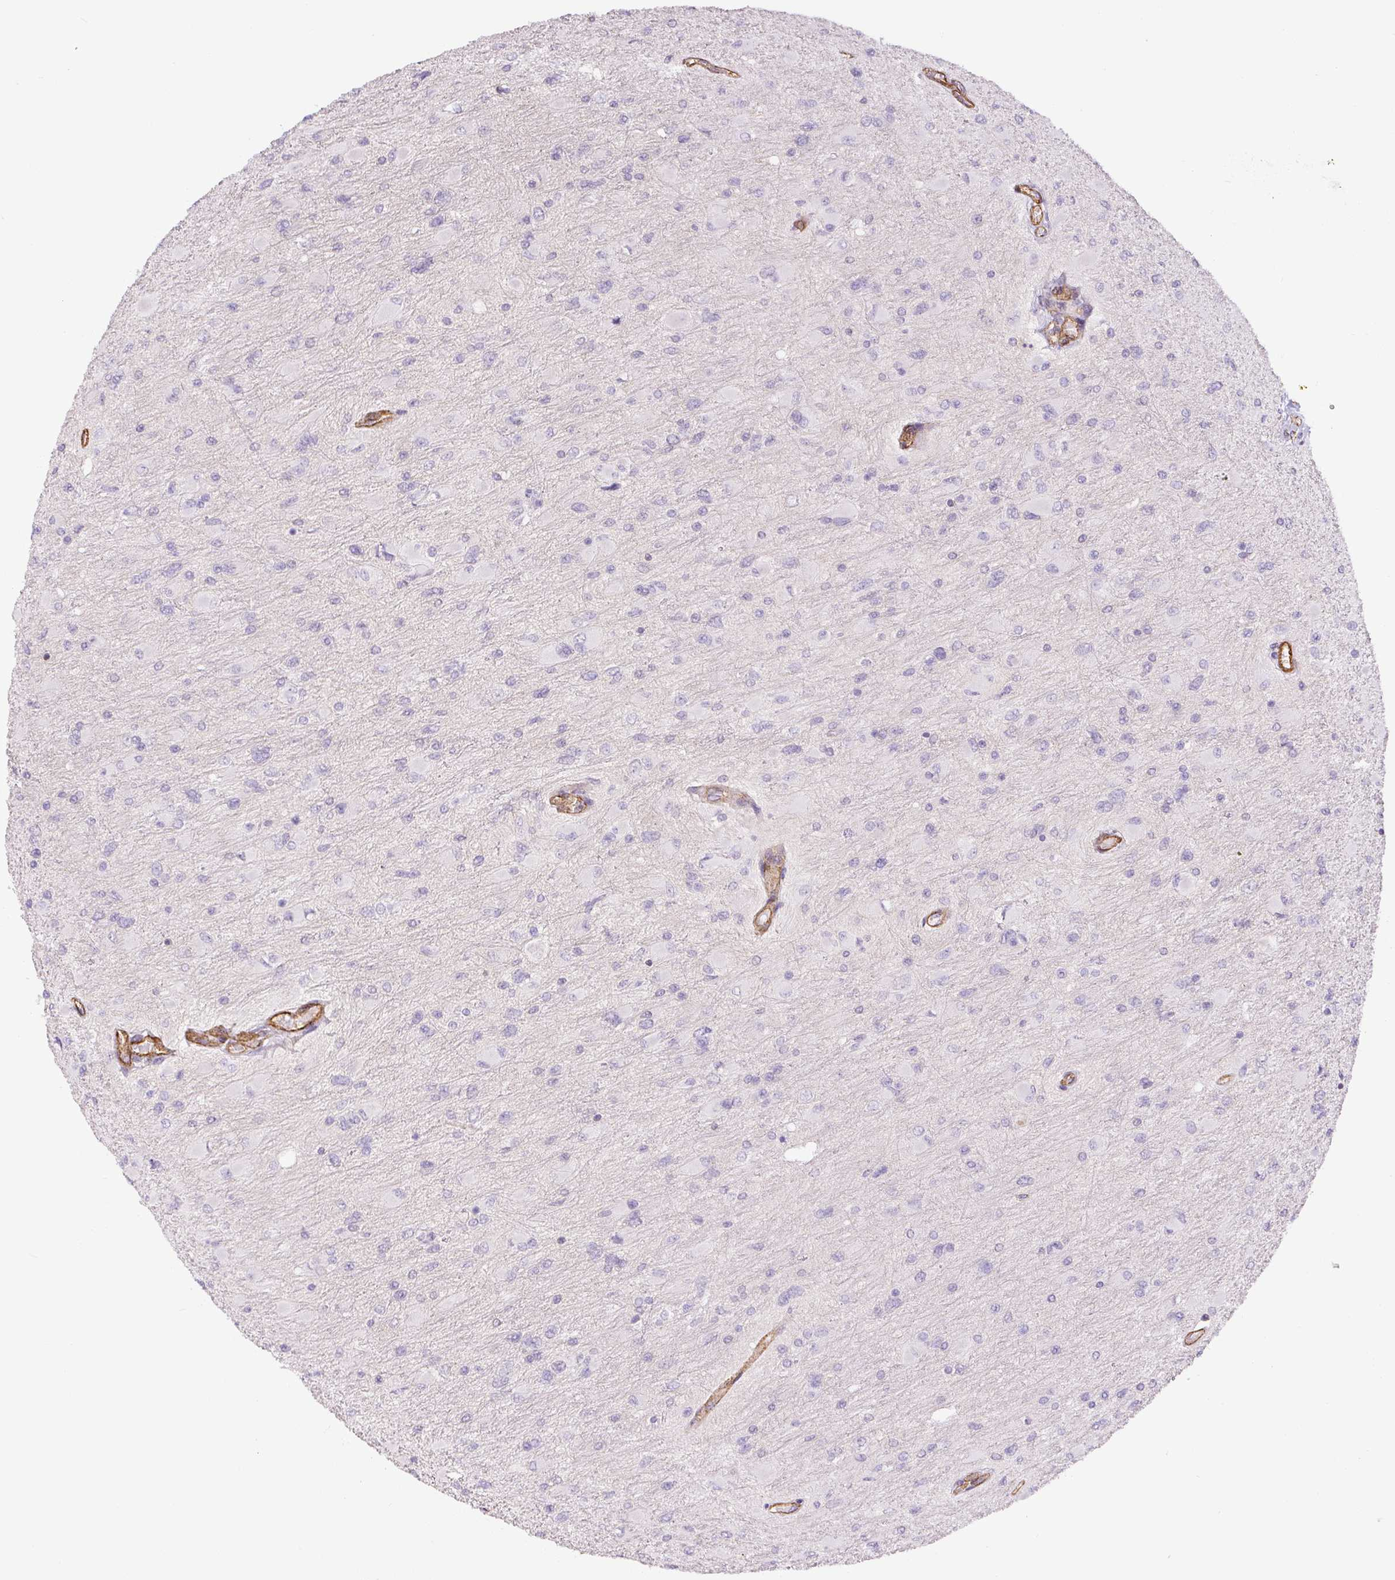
{"staining": {"intensity": "negative", "quantity": "none", "location": "none"}, "tissue": "glioma", "cell_type": "Tumor cells", "image_type": "cancer", "snomed": [{"axis": "morphology", "description": "Glioma, malignant, High grade"}, {"axis": "topography", "description": "Cerebral cortex"}], "caption": "Human high-grade glioma (malignant) stained for a protein using immunohistochemistry (IHC) demonstrates no positivity in tumor cells.", "gene": "MYL12A", "patient": {"sex": "female", "age": 36}}